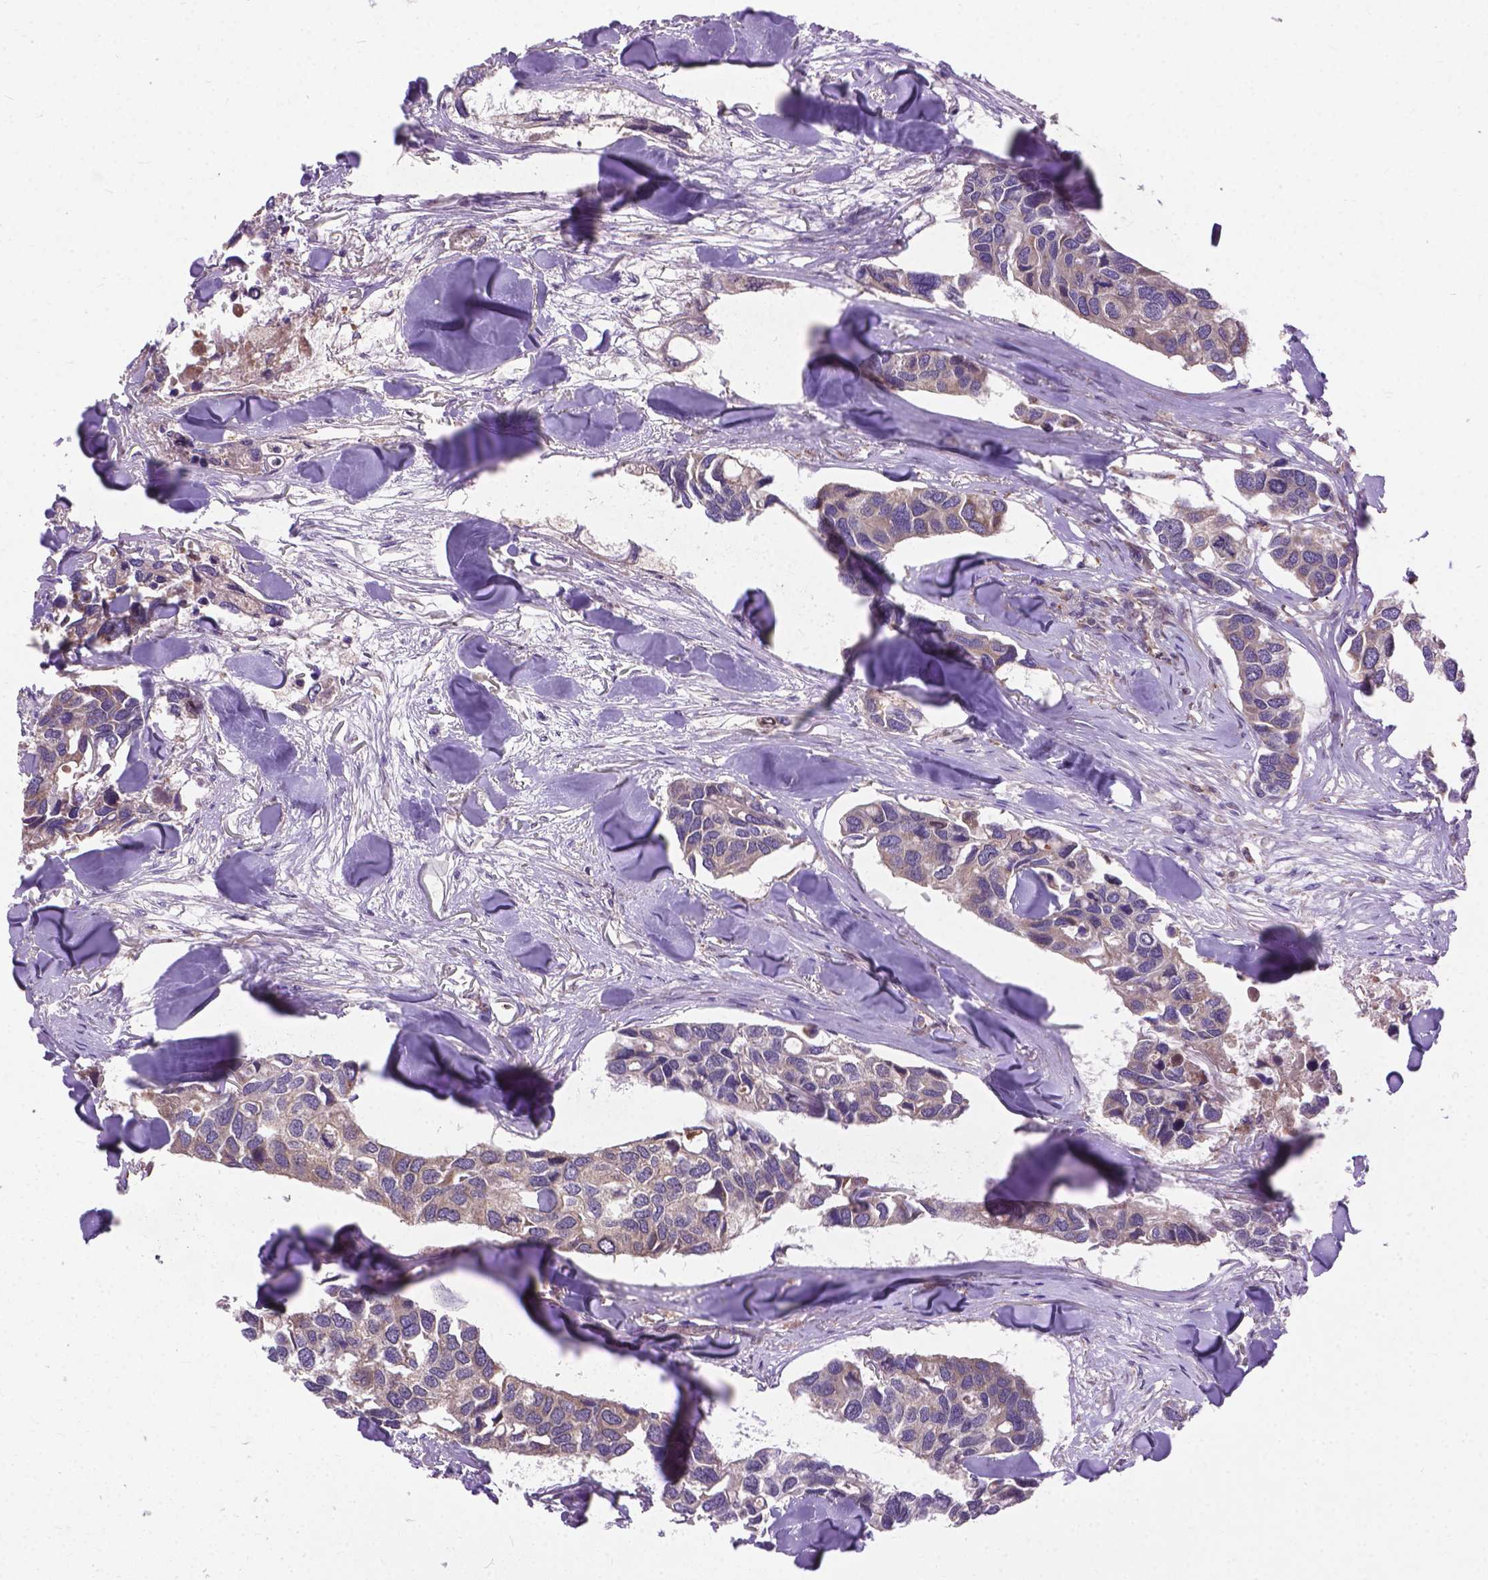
{"staining": {"intensity": "weak", "quantity": "25%-75%", "location": "cytoplasmic/membranous"}, "tissue": "breast cancer", "cell_type": "Tumor cells", "image_type": "cancer", "snomed": [{"axis": "morphology", "description": "Duct carcinoma"}, {"axis": "topography", "description": "Breast"}], "caption": "Breast cancer (invasive ductal carcinoma) stained with a protein marker demonstrates weak staining in tumor cells.", "gene": "ZNF616", "patient": {"sex": "female", "age": 83}}